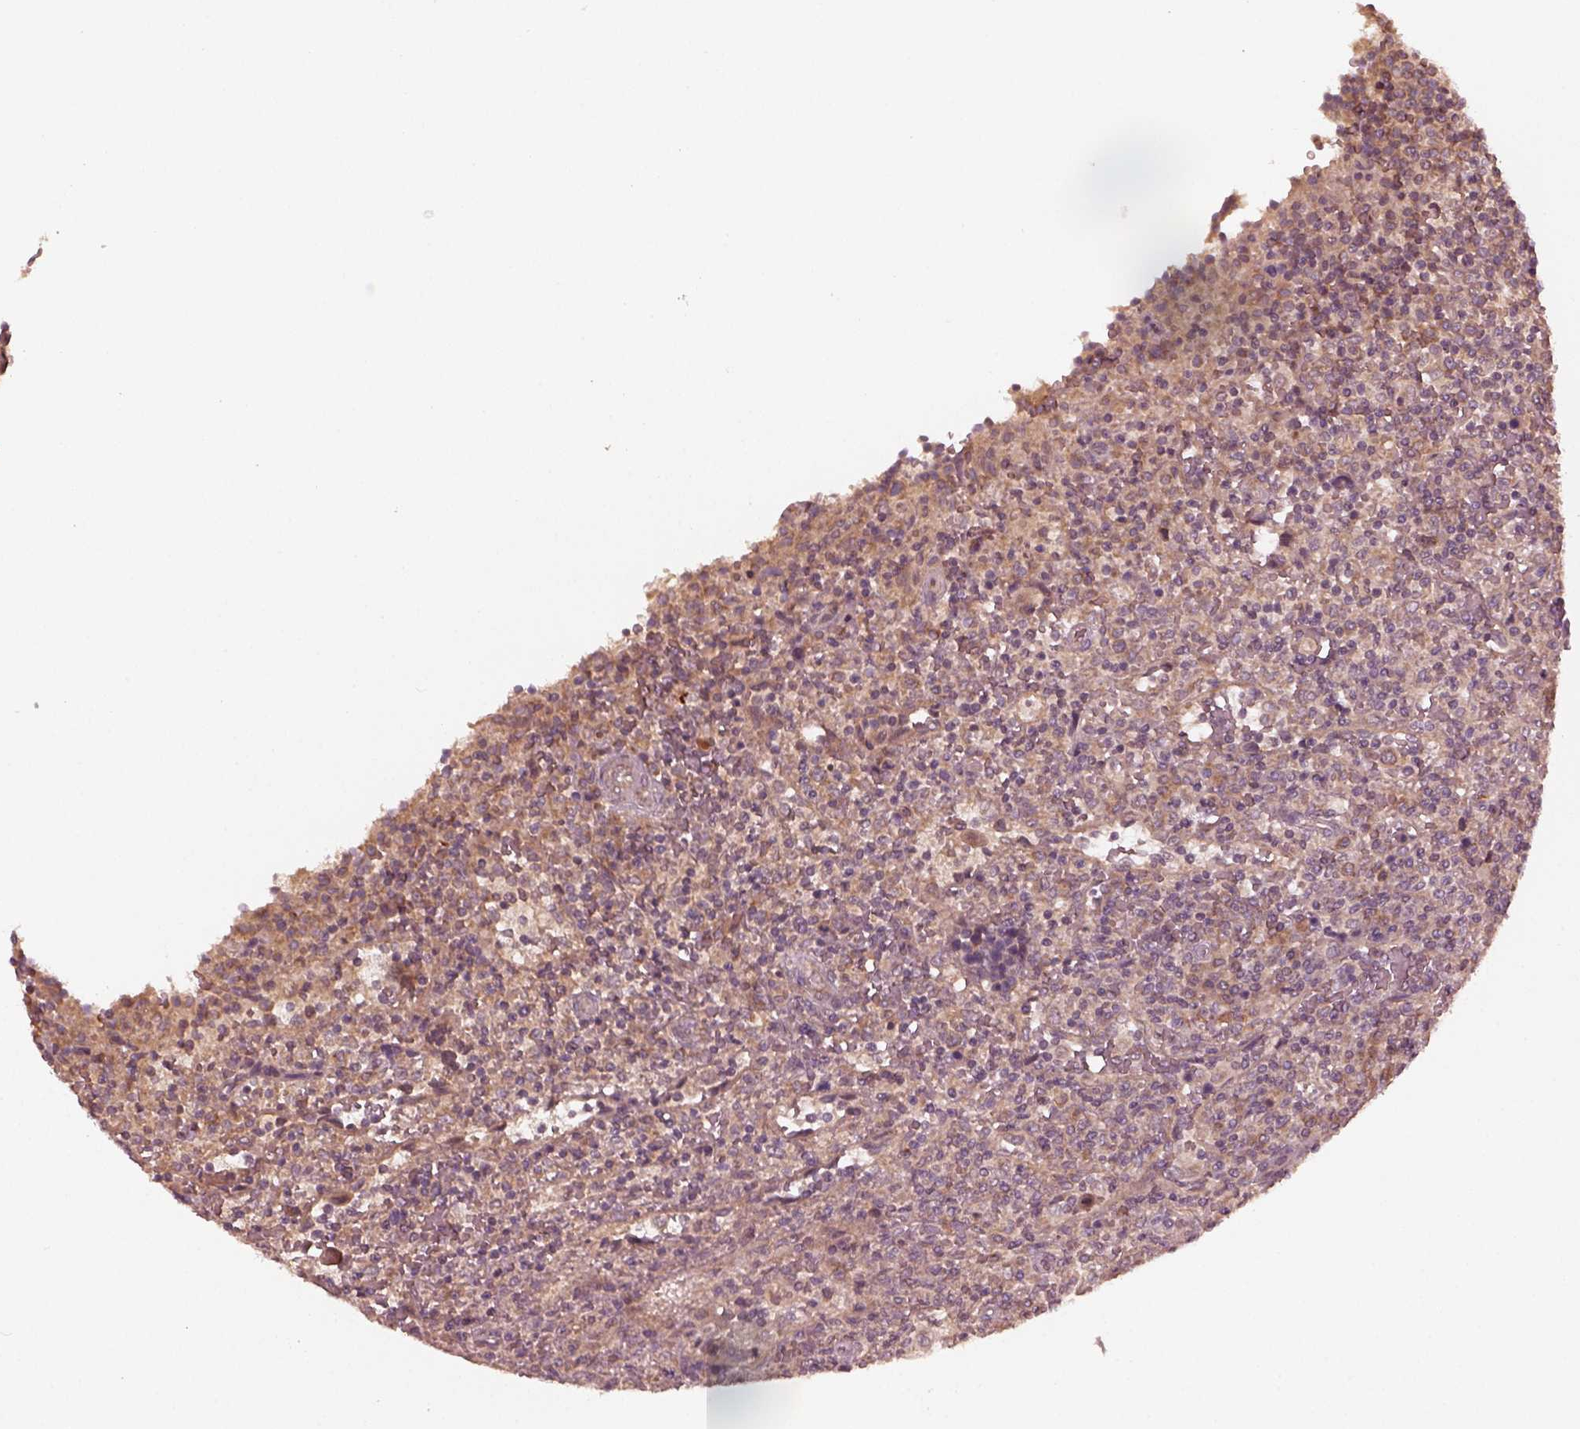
{"staining": {"intensity": "weak", "quantity": ">75%", "location": "cytoplasmic/membranous"}, "tissue": "lymphoma", "cell_type": "Tumor cells", "image_type": "cancer", "snomed": [{"axis": "morphology", "description": "Malignant lymphoma, non-Hodgkin's type, Low grade"}, {"axis": "topography", "description": "Spleen"}], "caption": "Protein positivity by immunohistochemistry demonstrates weak cytoplasmic/membranous expression in approximately >75% of tumor cells in lymphoma. The protein is shown in brown color, while the nuclei are stained blue.", "gene": "FAF2", "patient": {"sex": "male", "age": 62}}